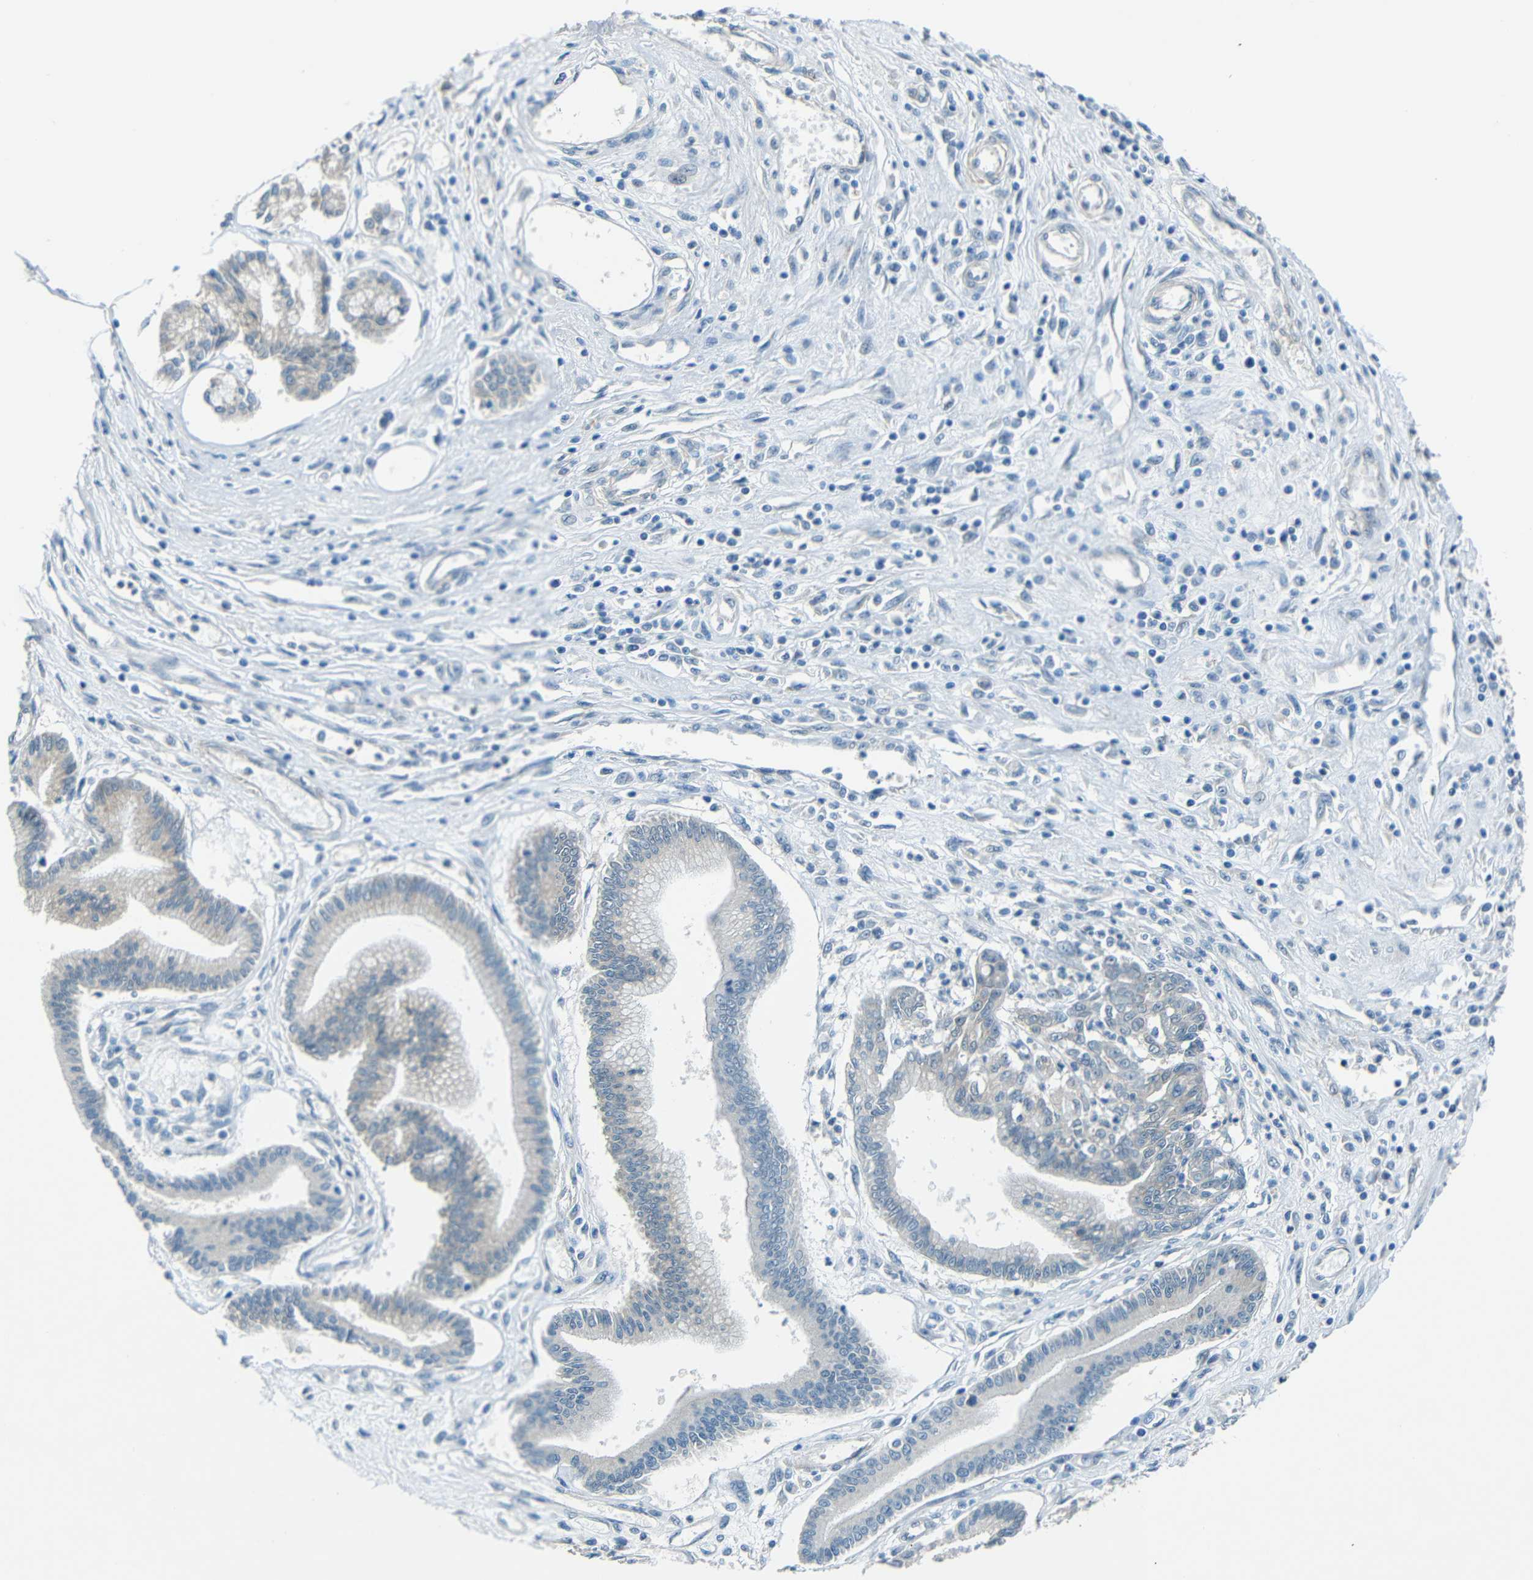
{"staining": {"intensity": "negative", "quantity": "none", "location": "none"}, "tissue": "pancreatic cancer", "cell_type": "Tumor cells", "image_type": "cancer", "snomed": [{"axis": "morphology", "description": "Adenocarcinoma, NOS"}, {"axis": "topography", "description": "Pancreas"}], "caption": "A high-resolution micrograph shows immunohistochemistry staining of pancreatic cancer (adenocarcinoma), which demonstrates no significant positivity in tumor cells. (DAB (3,3'-diaminobenzidine) immunohistochemistry visualized using brightfield microscopy, high magnification).", "gene": "ANKRD22", "patient": {"sex": "male", "age": 56}}